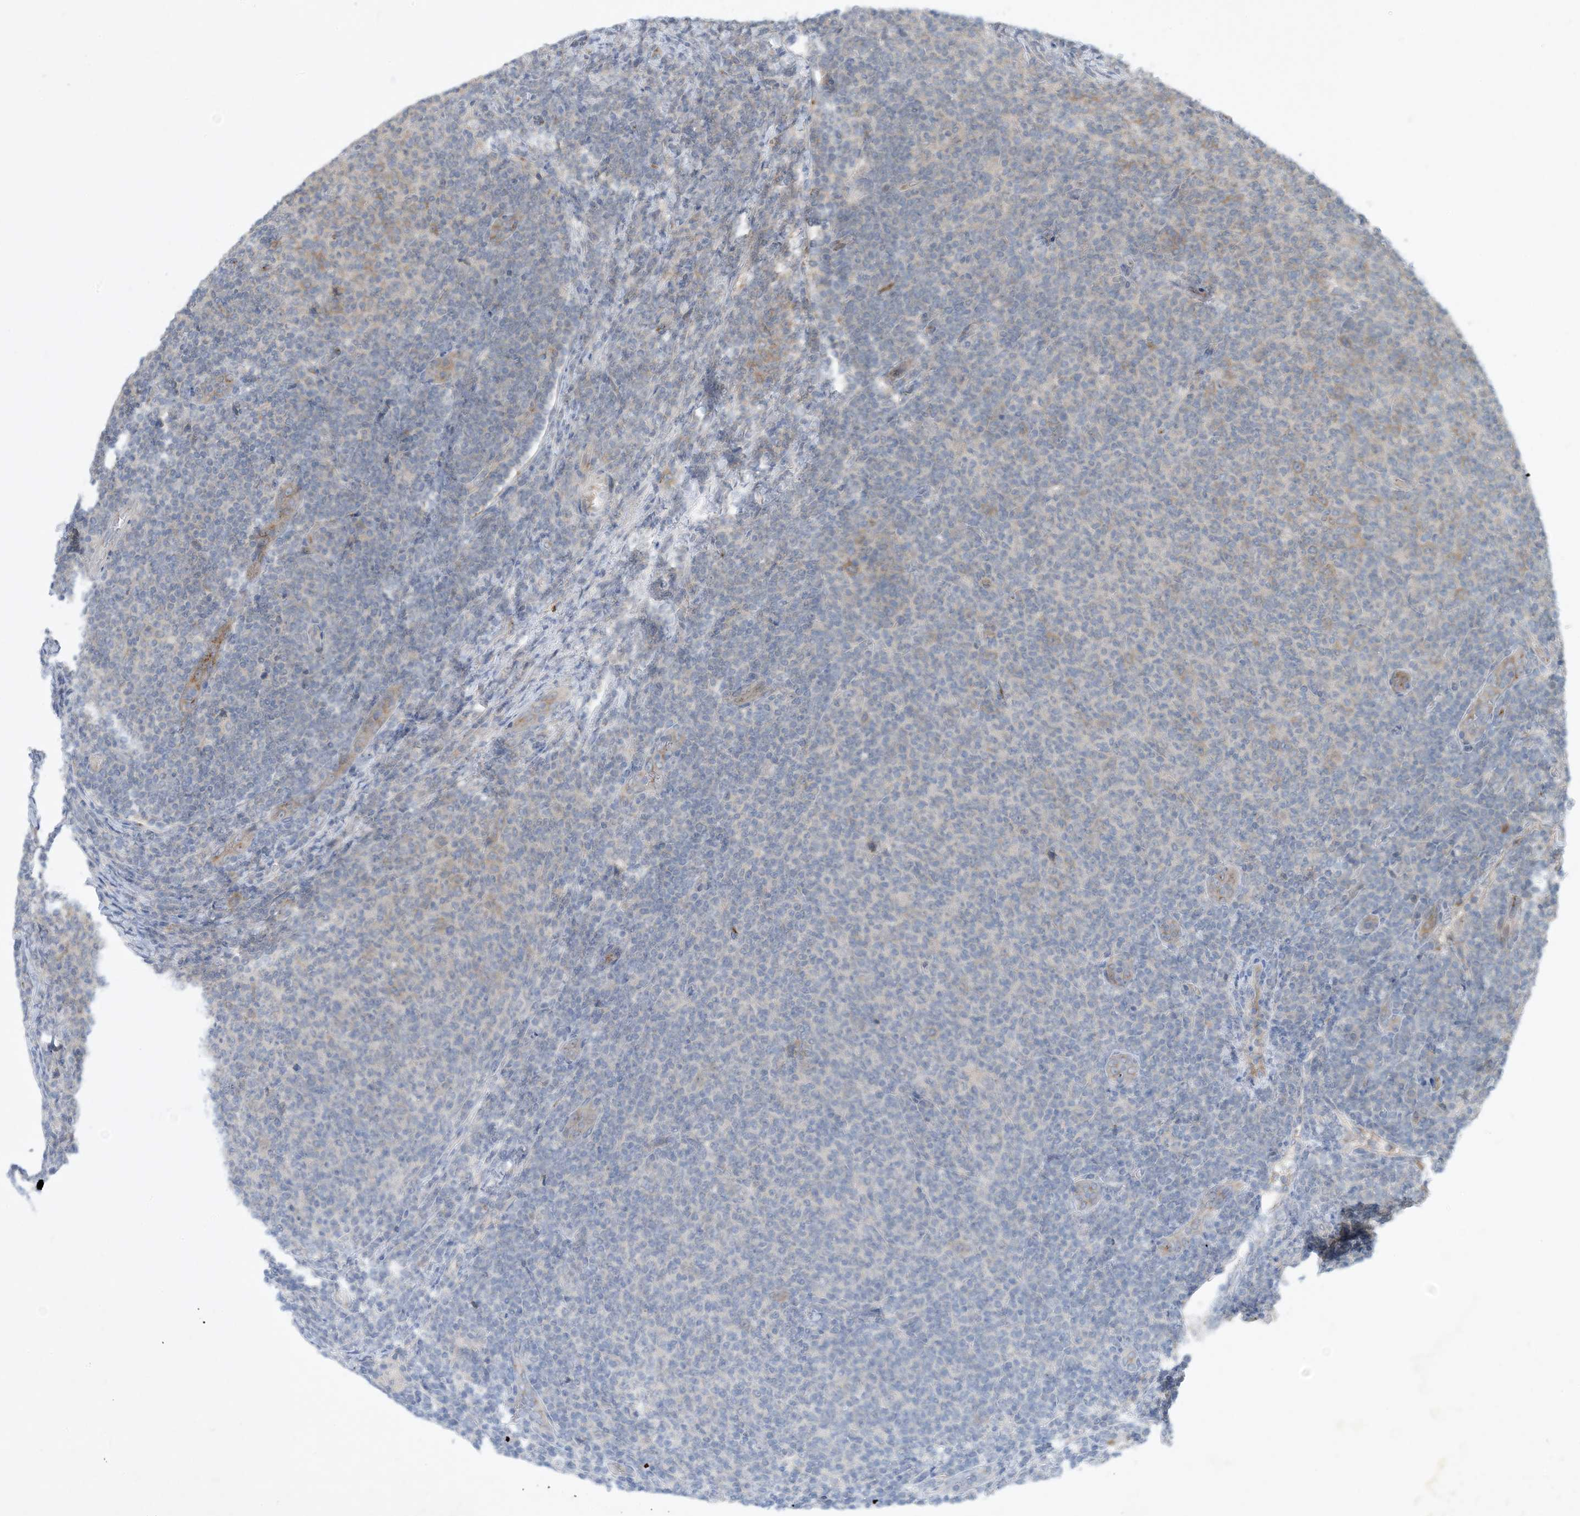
{"staining": {"intensity": "negative", "quantity": "none", "location": "none"}, "tissue": "lymphoma", "cell_type": "Tumor cells", "image_type": "cancer", "snomed": [{"axis": "morphology", "description": "Malignant lymphoma, non-Hodgkin's type, Low grade"}, {"axis": "topography", "description": "Lymph node"}], "caption": "This is a photomicrograph of immunohistochemistry staining of lymphoma, which shows no positivity in tumor cells.", "gene": "TINAG", "patient": {"sex": "male", "age": 66}}